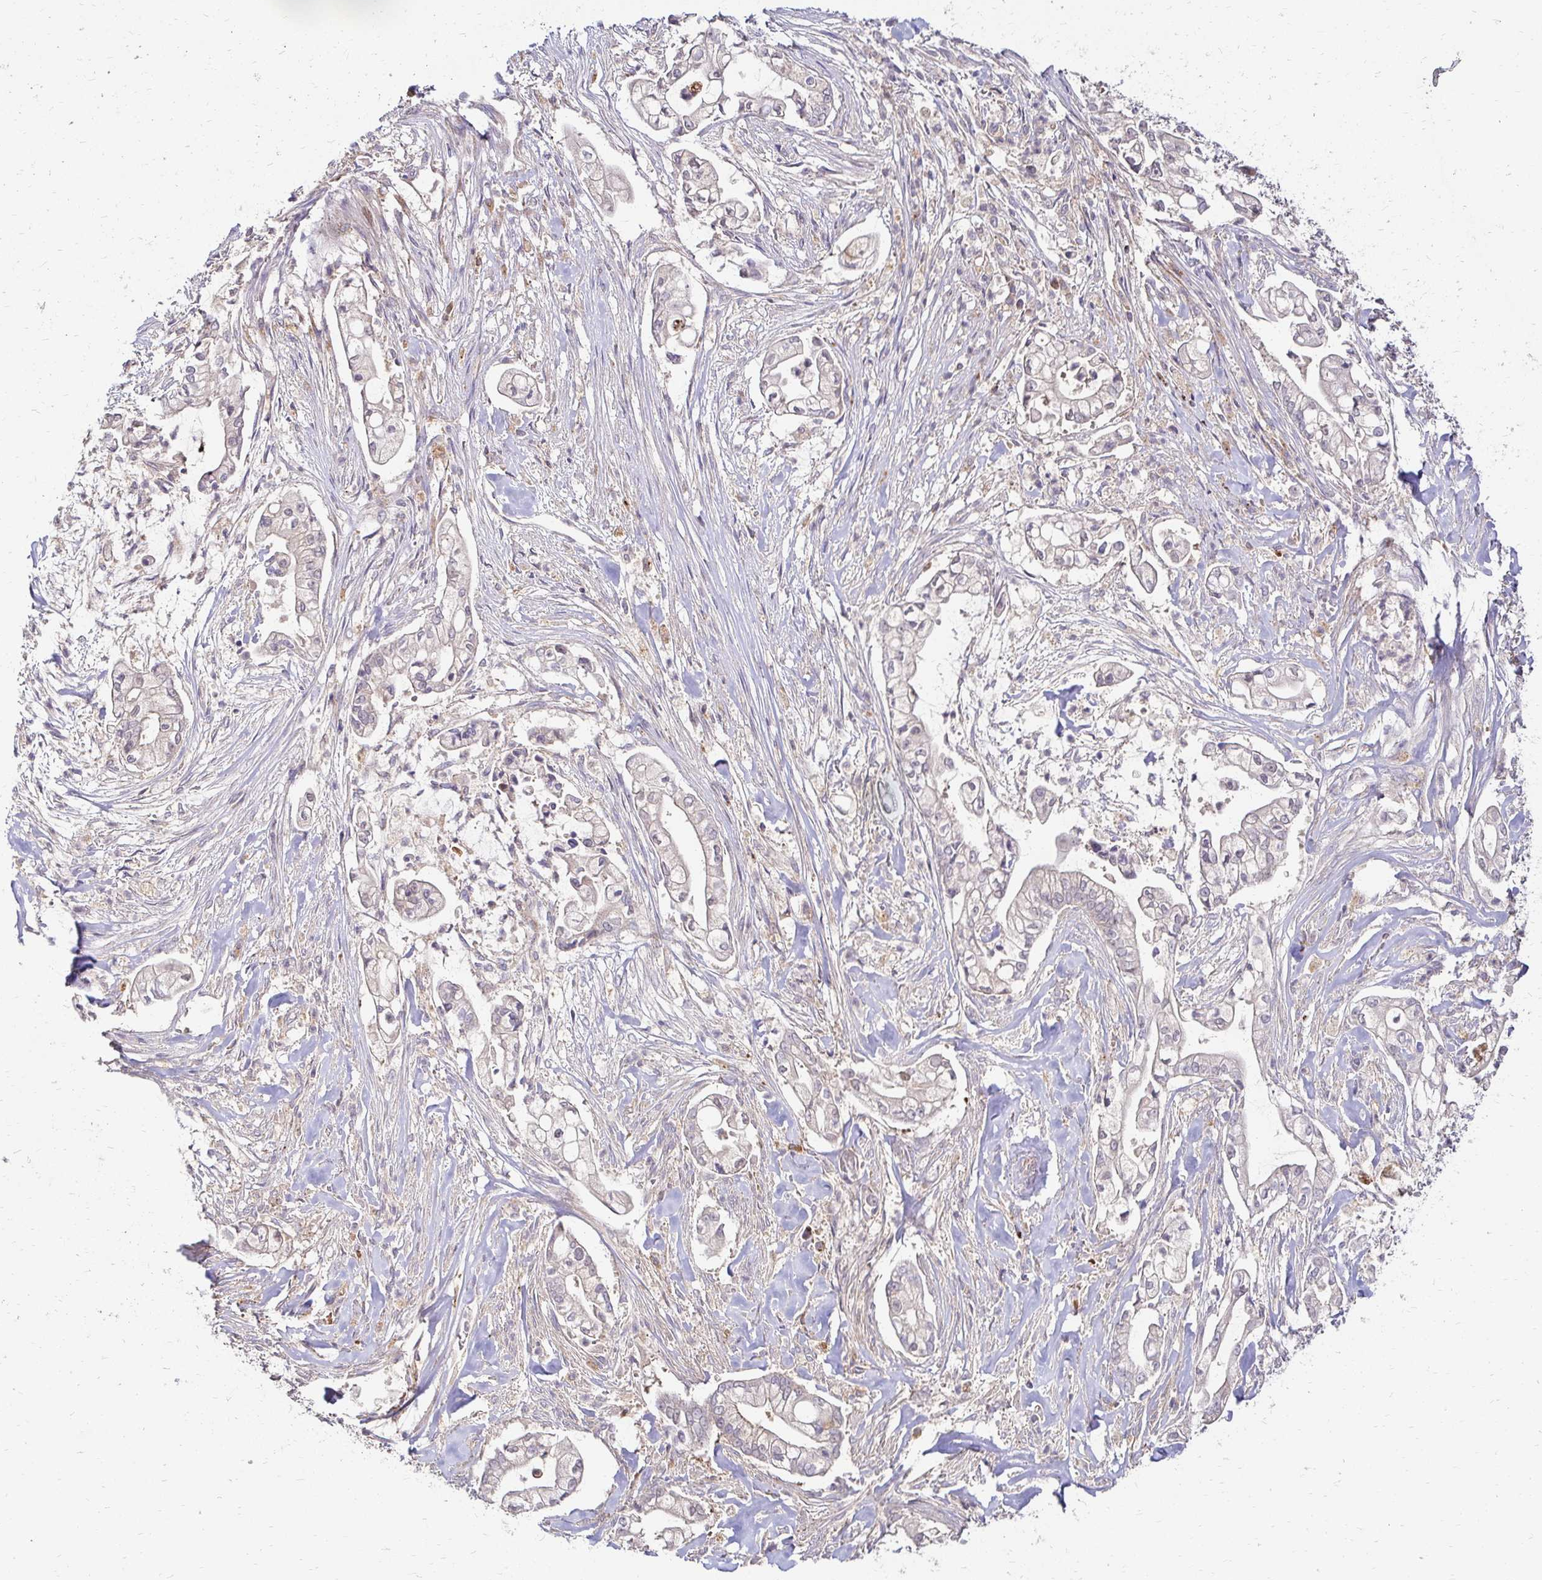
{"staining": {"intensity": "weak", "quantity": "<25%", "location": "cytoplasmic/membranous"}, "tissue": "pancreatic cancer", "cell_type": "Tumor cells", "image_type": "cancer", "snomed": [{"axis": "morphology", "description": "Adenocarcinoma, NOS"}, {"axis": "topography", "description": "Pancreas"}], "caption": "This is a micrograph of immunohistochemistry (IHC) staining of pancreatic adenocarcinoma, which shows no positivity in tumor cells. (Immunohistochemistry (ihc), brightfield microscopy, high magnification).", "gene": "IDUA", "patient": {"sex": "female", "age": 69}}